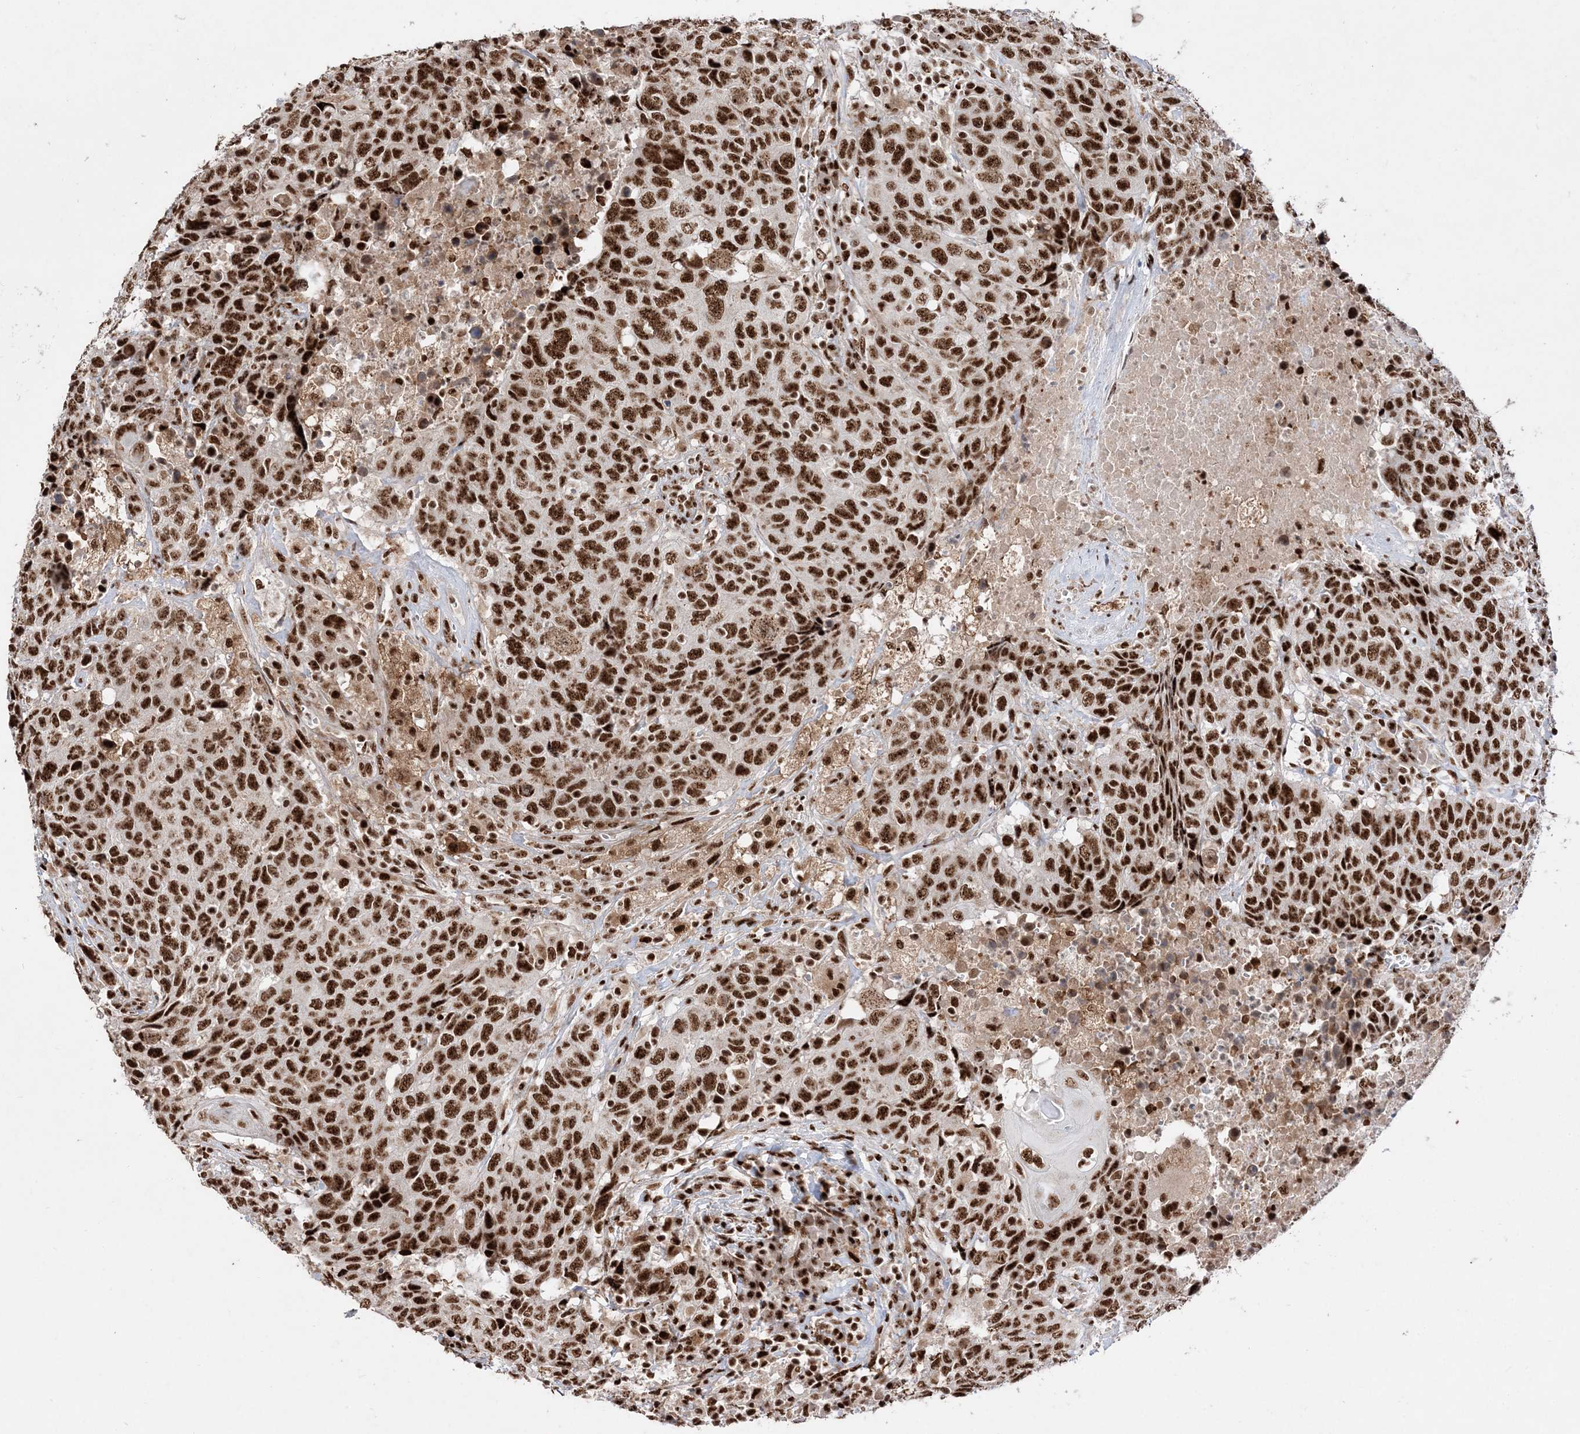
{"staining": {"intensity": "strong", "quantity": ">75%", "location": "nuclear"}, "tissue": "head and neck cancer", "cell_type": "Tumor cells", "image_type": "cancer", "snomed": [{"axis": "morphology", "description": "Squamous cell carcinoma, NOS"}, {"axis": "topography", "description": "Head-Neck"}], "caption": "A micrograph showing strong nuclear expression in approximately >75% of tumor cells in head and neck cancer, as visualized by brown immunohistochemical staining.", "gene": "RBM17", "patient": {"sex": "male", "age": 66}}